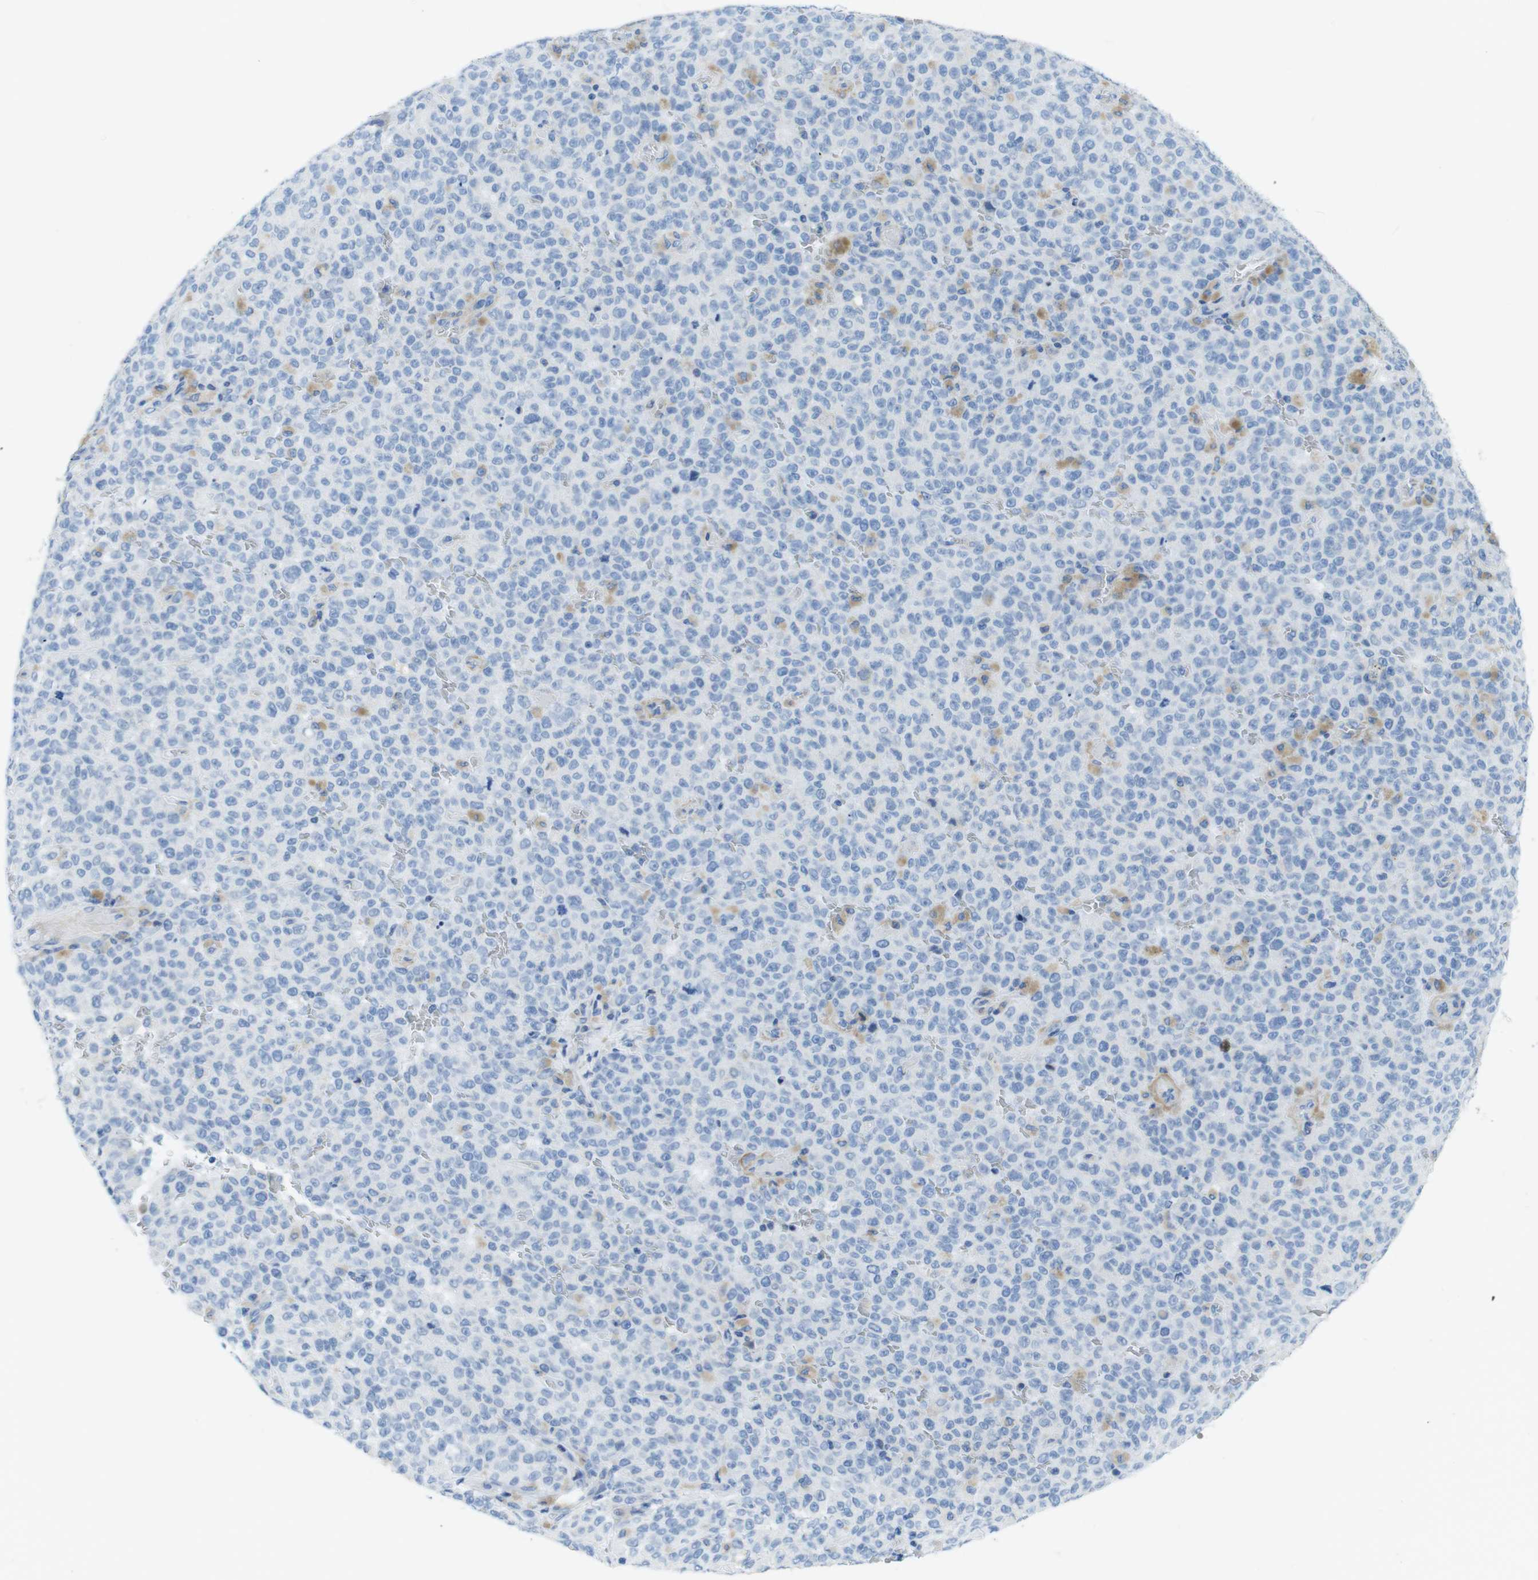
{"staining": {"intensity": "negative", "quantity": "none", "location": "none"}, "tissue": "melanoma", "cell_type": "Tumor cells", "image_type": "cancer", "snomed": [{"axis": "morphology", "description": "Malignant melanoma, NOS"}, {"axis": "topography", "description": "Skin"}], "caption": "IHC histopathology image of human melanoma stained for a protein (brown), which demonstrates no expression in tumor cells. Nuclei are stained in blue.", "gene": "ASIC5", "patient": {"sex": "female", "age": 82}}